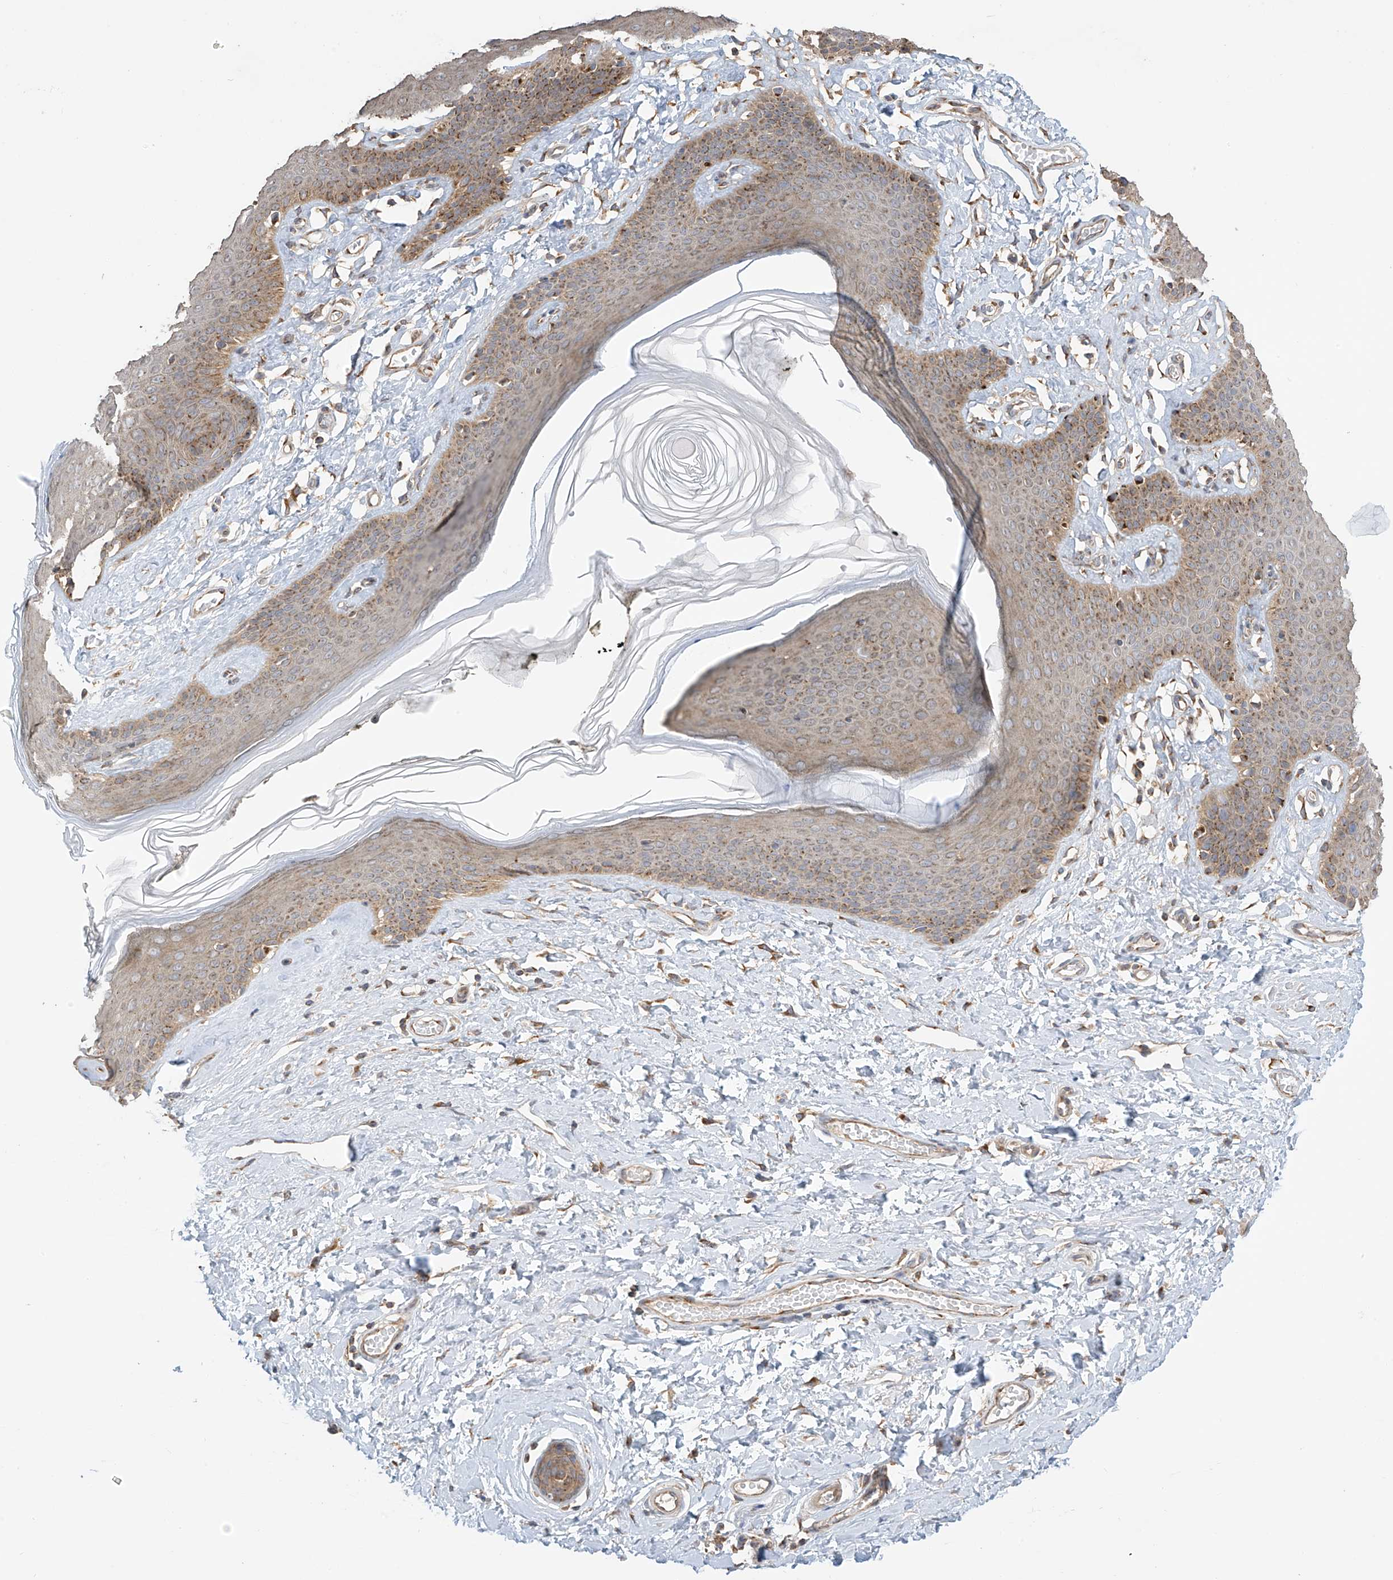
{"staining": {"intensity": "moderate", "quantity": ">75%", "location": "cytoplasmic/membranous"}, "tissue": "skin", "cell_type": "Epidermal cells", "image_type": "normal", "snomed": [{"axis": "morphology", "description": "Normal tissue, NOS"}, {"axis": "morphology", "description": "Inflammation, NOS"}, {"axis": "topography", "description": "Vulva"}], "caption": "The image exhibits staining of benign skin, revealing moderate cytoplasmic/membranous protein positivity (brown color) within epidermal cells.", "gene": "PNPT1", "patient": {"sex": "female", "age": 84}}